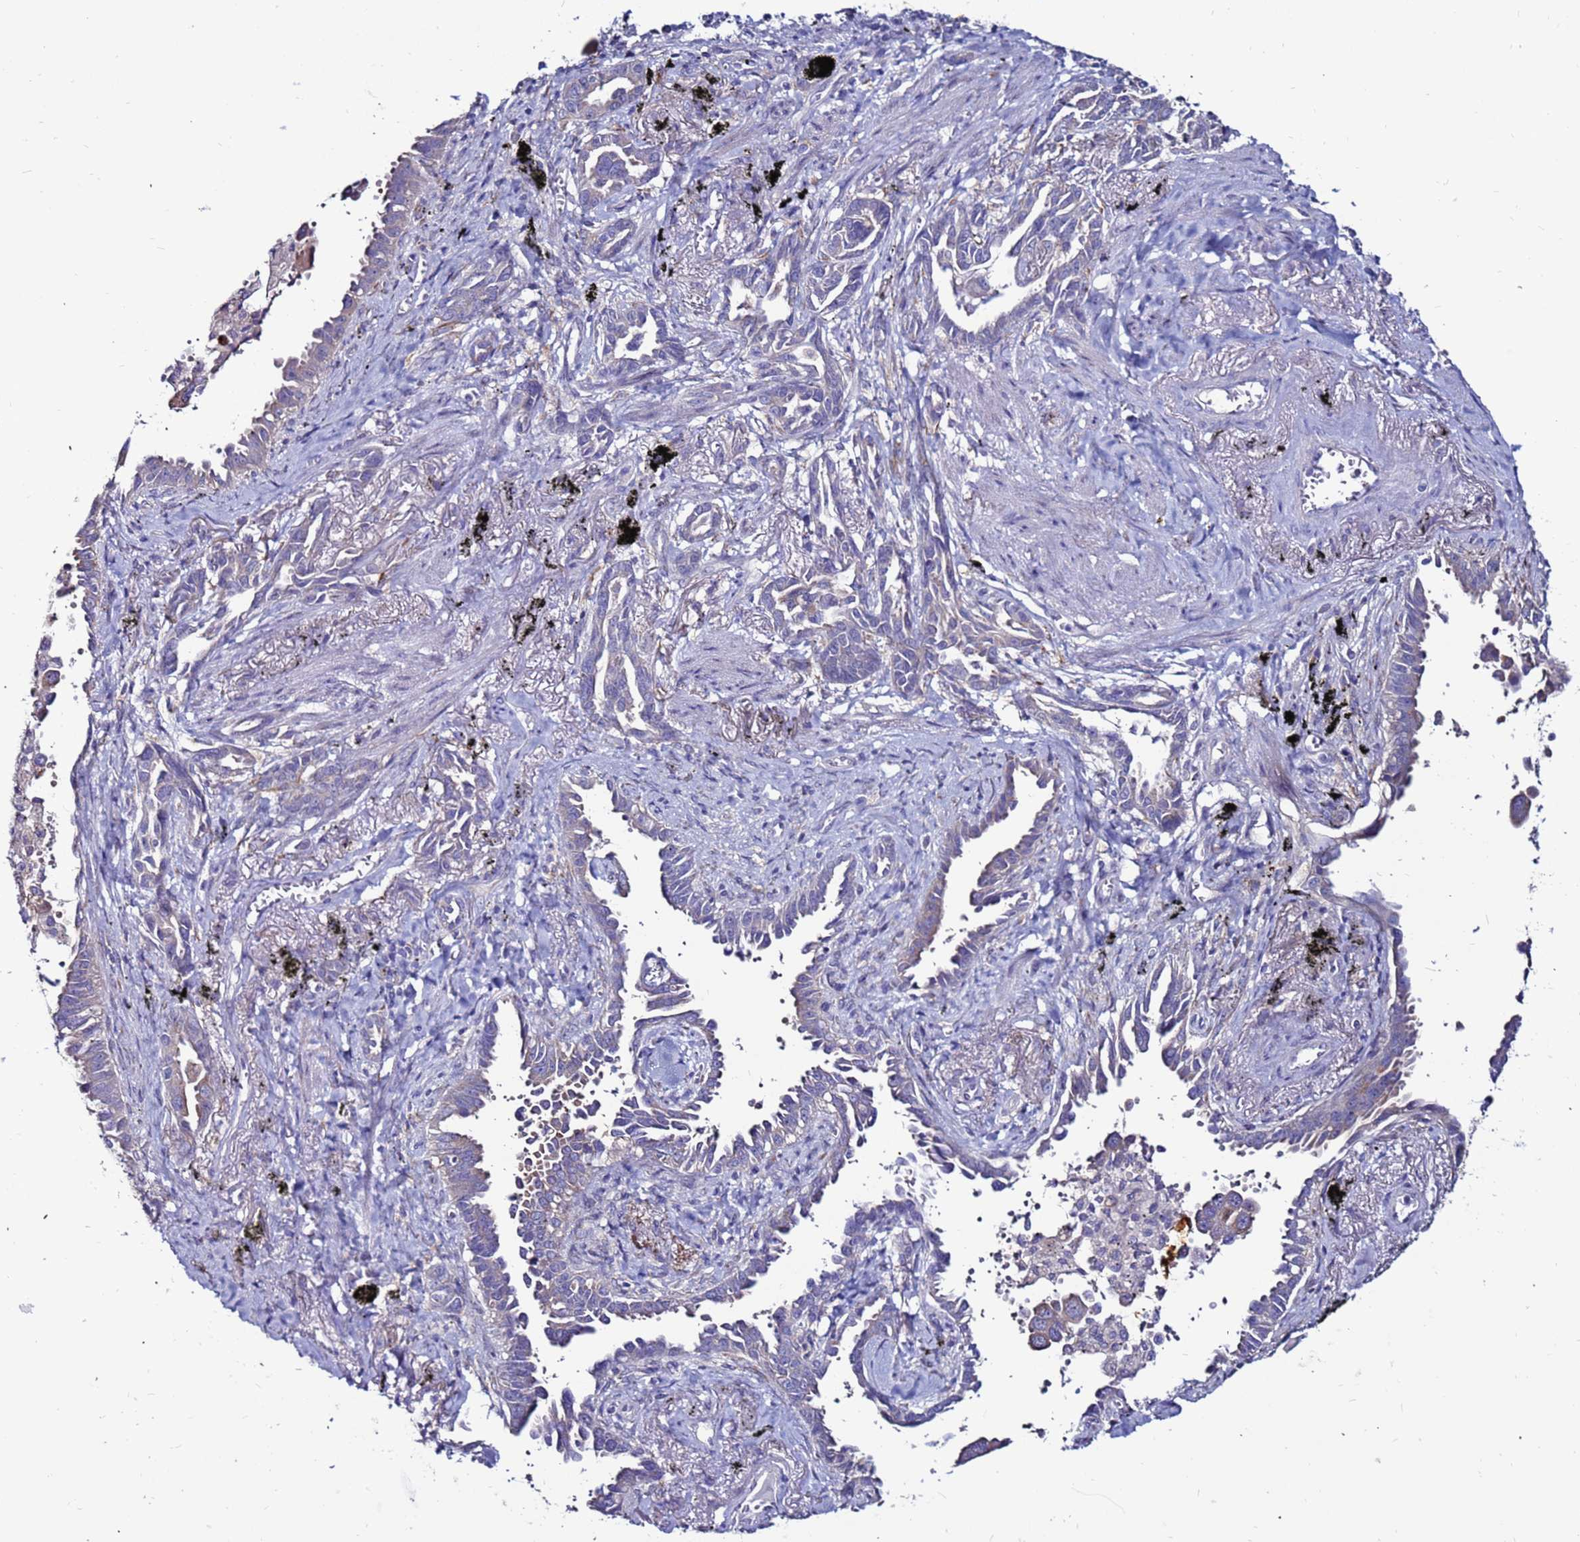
{"staining": {"intensity": "negative", "quantity": "none", "location": "none"}, "tissue": "lung cancer", "cell_type": "Tumor cells", "image_type": "cancer", "snomed": [{"axis": "morphology", "description": "Adenocarcinoma, NOS"}, {"axis": "topography", "description": "Lung"}], "caption": "Protein analysis of lung cancer (adenocarcinoma) reveals no significant staining in tumor cells.", "gene": "SLC44A3", "patient": {"sex": "male", "age": 67}}